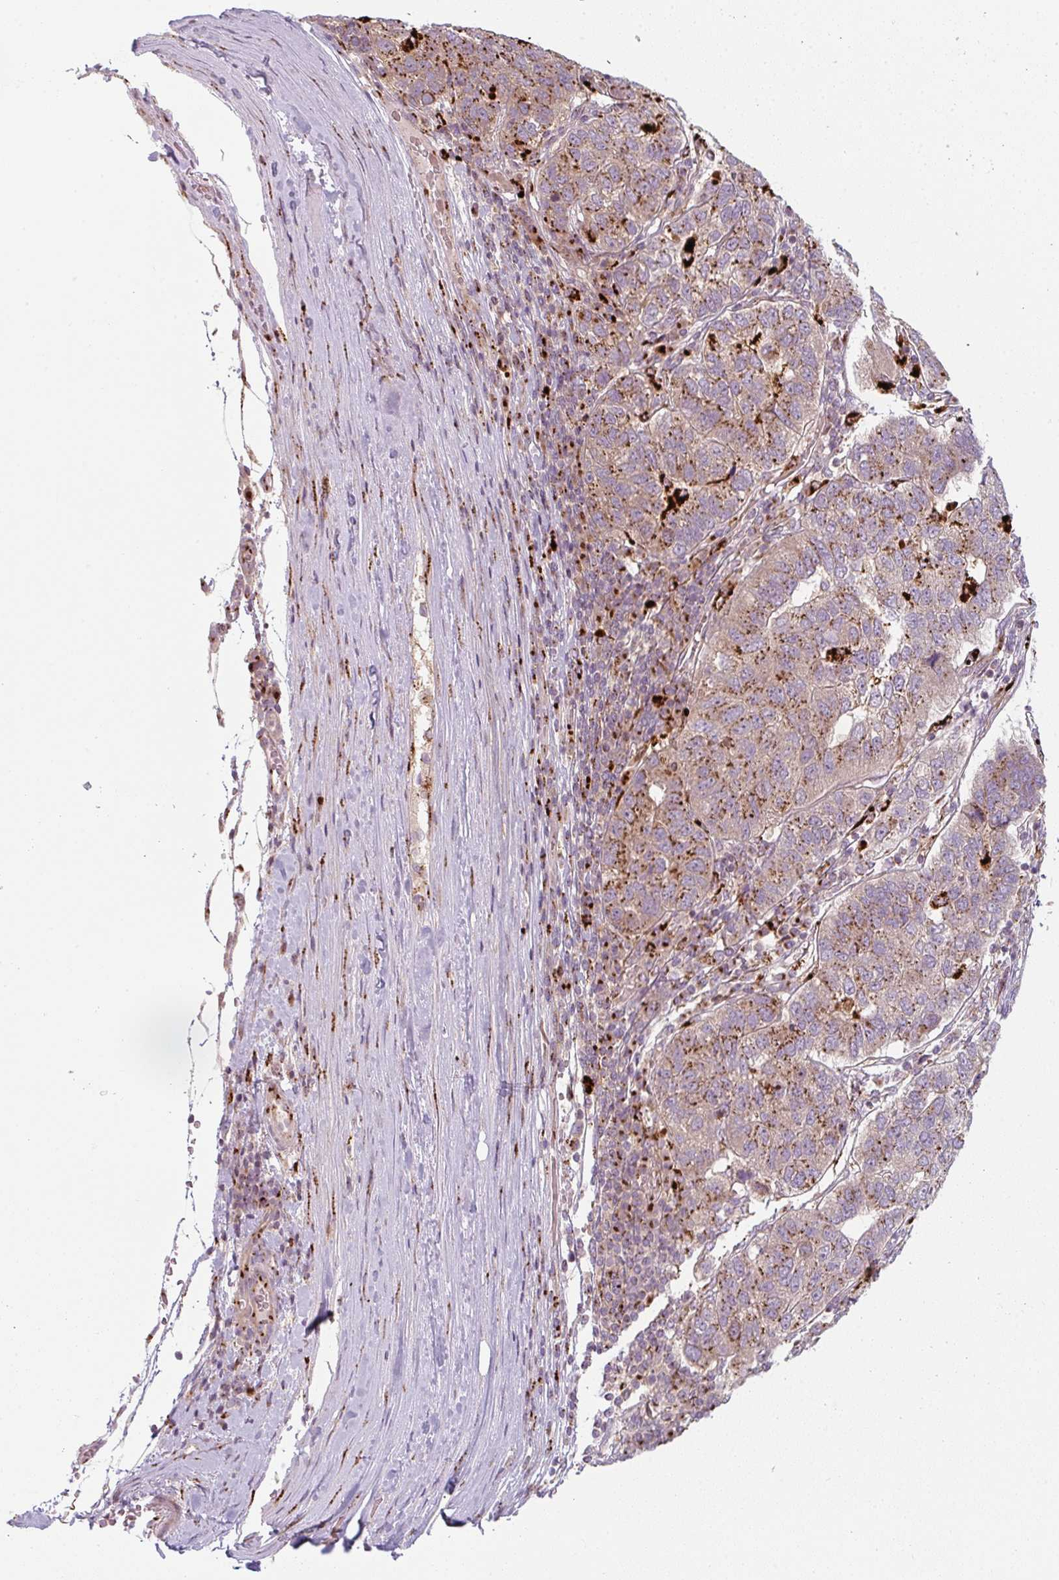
{"staining": {"intensity": "moderate", "quantity": "25%-75%", "location": "cytoplasmic/membranous"}, "tissue": "pancreatic cancer", "cell_type": "Tumor cells", "image_type": "cancer", "snomed": [{"axis": "morphology", "description": "Adenocarcinoma, NOS"}, {"axis": "topography", "description": "Pancreas"}], "caption": "Tumor cells demonstrate medium levels of moderate cytoplasmic/membranous expression in about 25%-75% of cells in adenocarcinoma (pancreatic). The staining was performed using DAB to visualize the protein expression in brown, while the nuclei were stained in blue with hematoxylin (Magnification: 20x).", "gene": "GVQW3", "patient": {"sex": "female", "age": 61}}